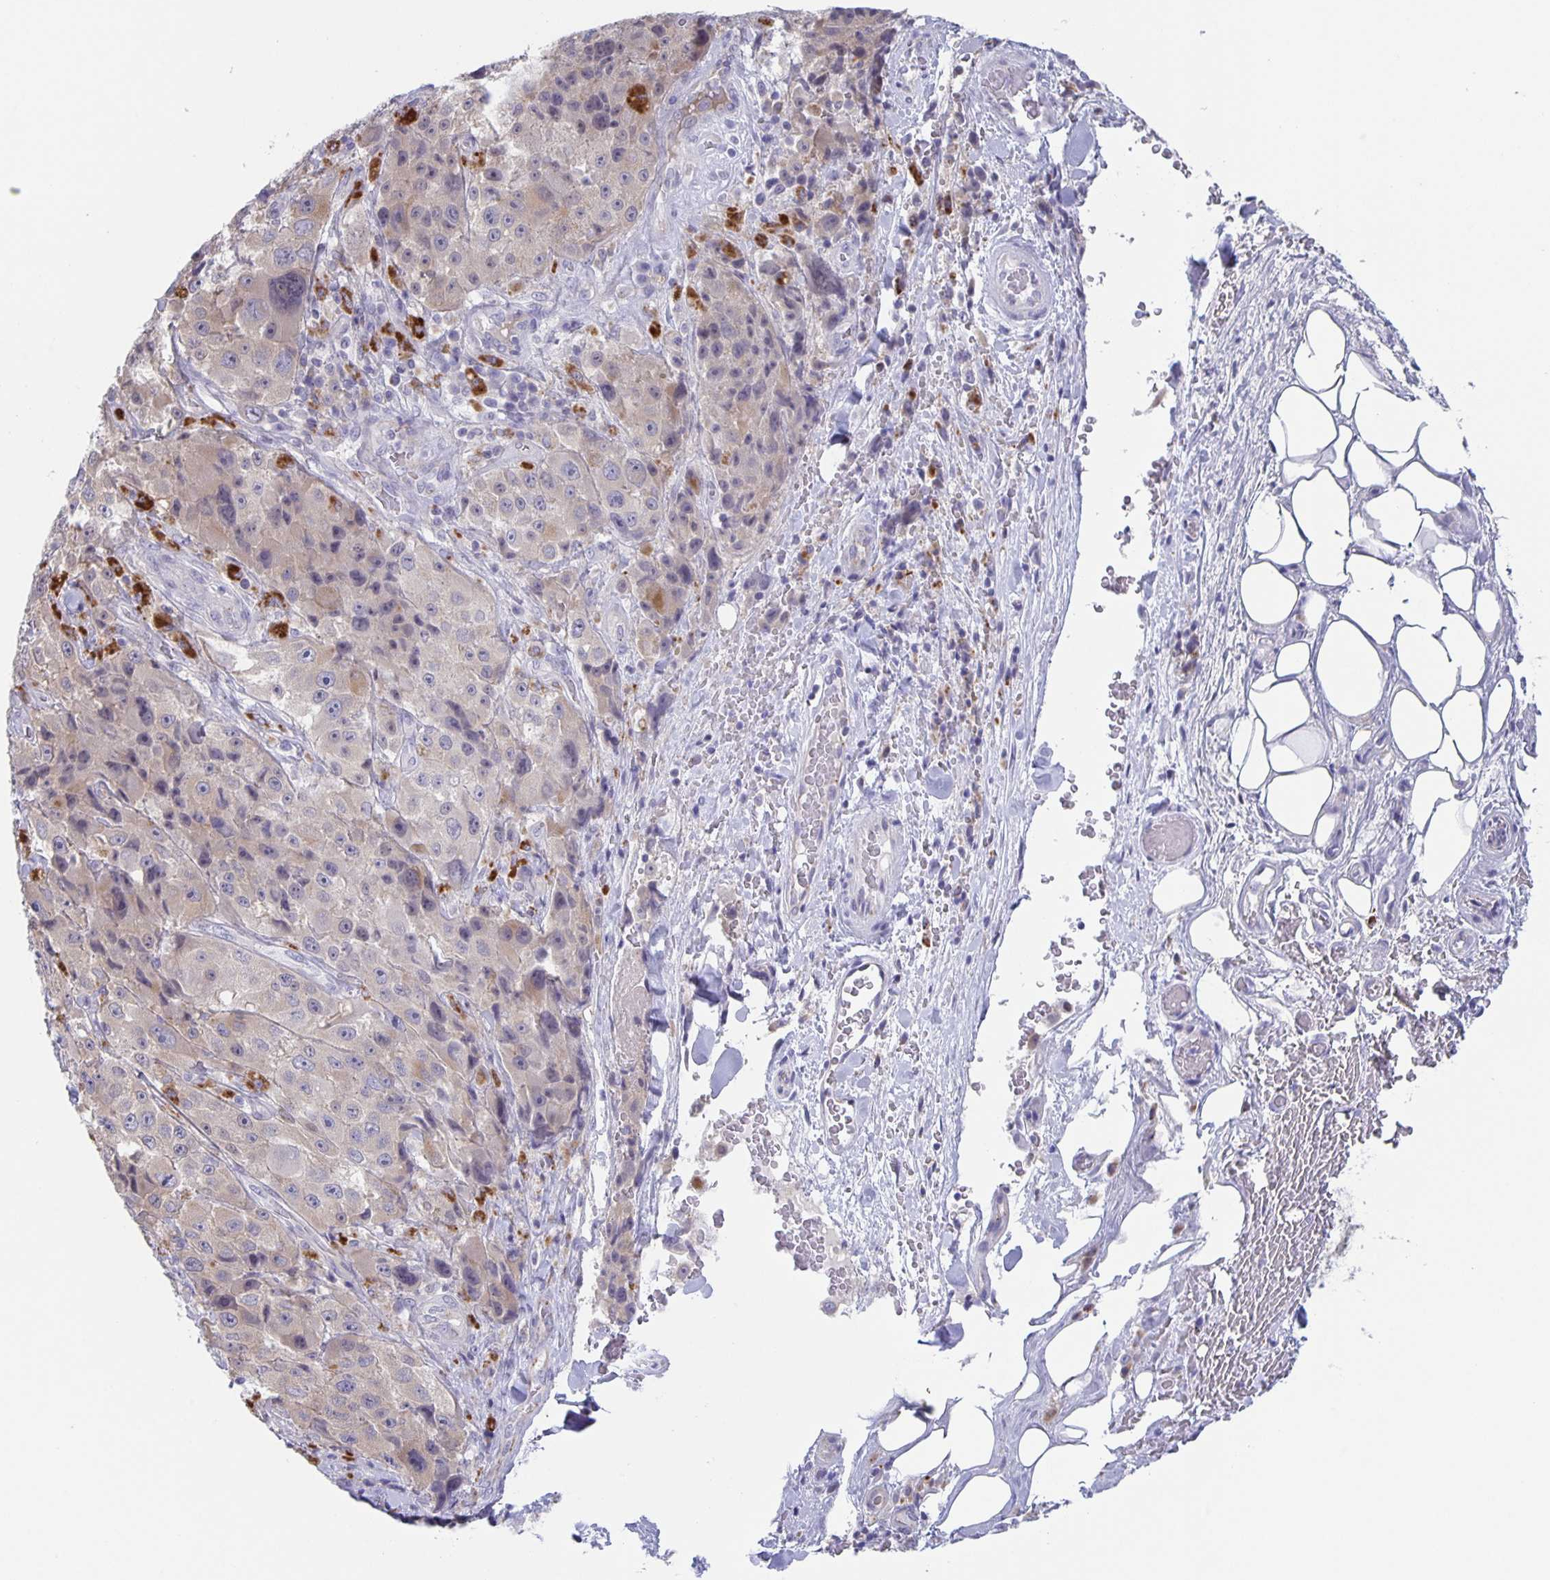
{"staining": {"intensity": "negative", "quantity": "none", "location": "none"}, "tissue": "melanoma", "cell_type": "Tumor cells", "image_type": "cancer", "snomed": [{"axis": "morphology", "description": "Malignant melanoma, Metastatic site"}, {"axis": "topography", "description": "Lymph node"}], "caption": "IHC histopathology image of neoplastic tissue: human melanoma stained with DAB (3,3'-diaminobenzidine) reveals no significant protein staining in tumor cells.", "gene": "LIPA", "patient": {"sex": "male", "age": 62}}